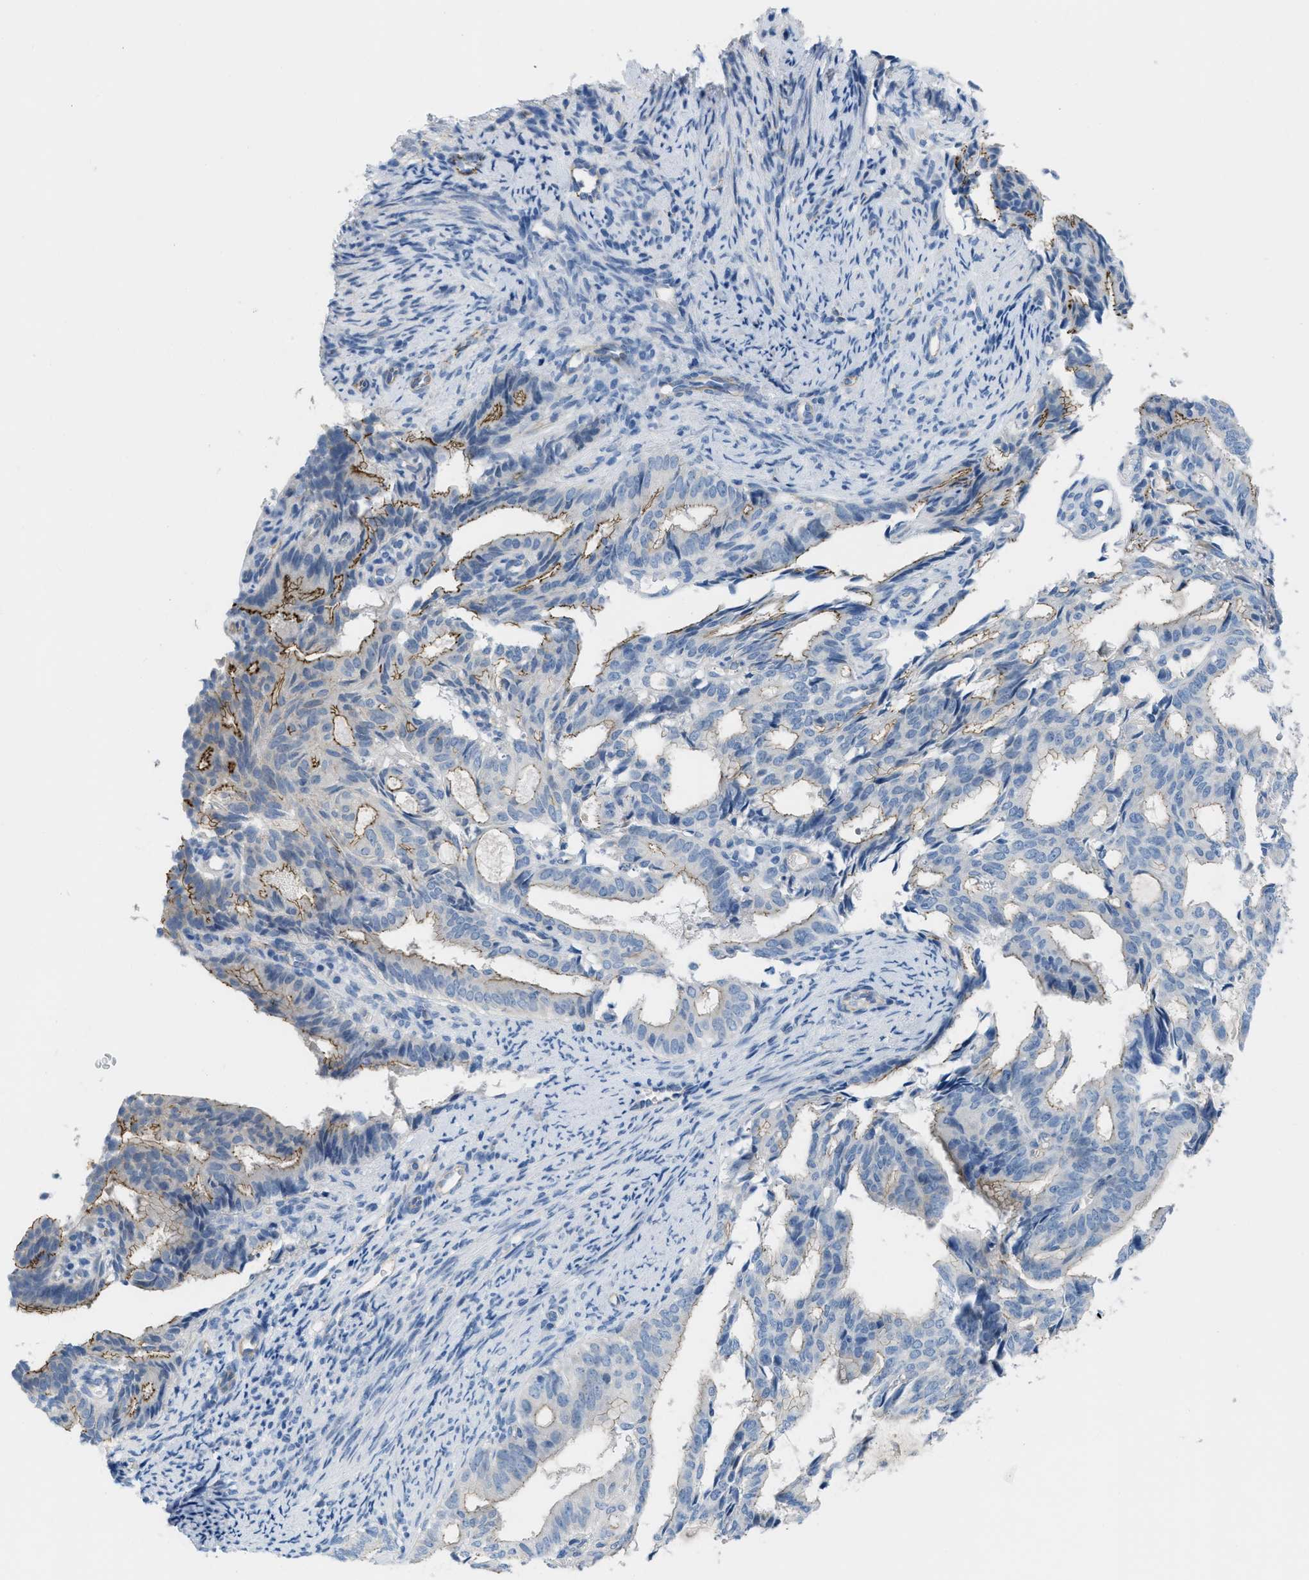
{"staining": {"intensity": "moderate", "quantity": "<25%", "location": "cytoplasmic/membranous"}, "tissue": "endometrial cancer", "cell_type": "Tumor cells", "image_type": "cancer", "snomed": [{"axis": "morphology", "description": "Adenocarcinoma, NOS"}, {"axis": "topography", "description": "Endometrium"}], "caption": "Moderate cytoplasmic/membranous staining for a protein is present in approximately <25% of tumor cells of endometrial cancer using immunohistochemistry (IHC).", "gene": "CRB3", "patient": {"sex": "female", "age": 58}}